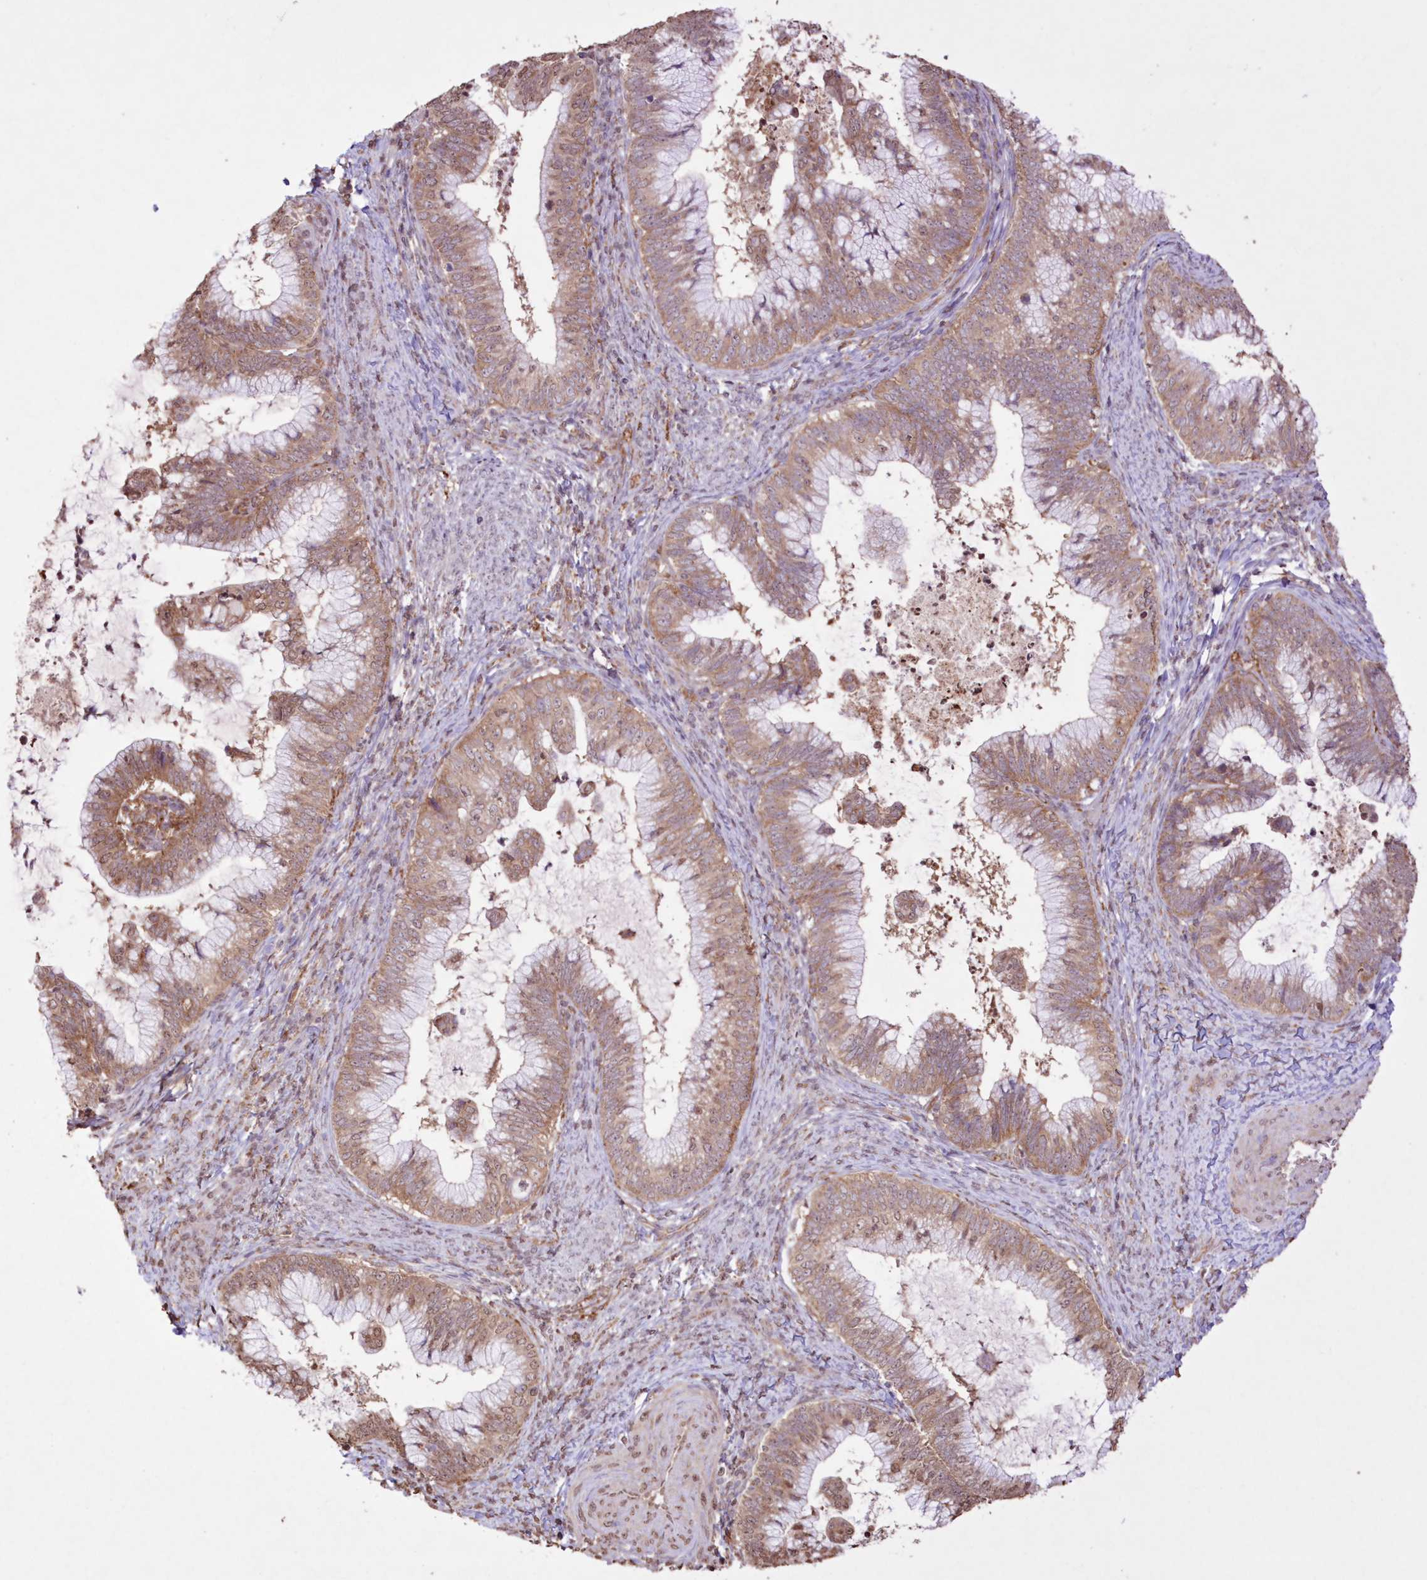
{"staining": {"intensity": "moderate", "quantity": ">75%", "location": "cytoplasmic/membranous,nuclear"}, "tissue": "cervical cancer", "cell_type": "Tumor cells", "image_type": "cancer", "snomed": [{"axis": "morphology", "description": "Adenocarcinoma, NOS"}, {"axis": "topography", "description": "Cervix"}], "caption": "Protein analysis of cervical adenocarcinoma tissue reveals moderate cytoplasmic/membranous and nuclear positivity in approximately >75% of tumor cells.", "gene": "FCHO2", "patient": {"sex": "female", "age": 36}}